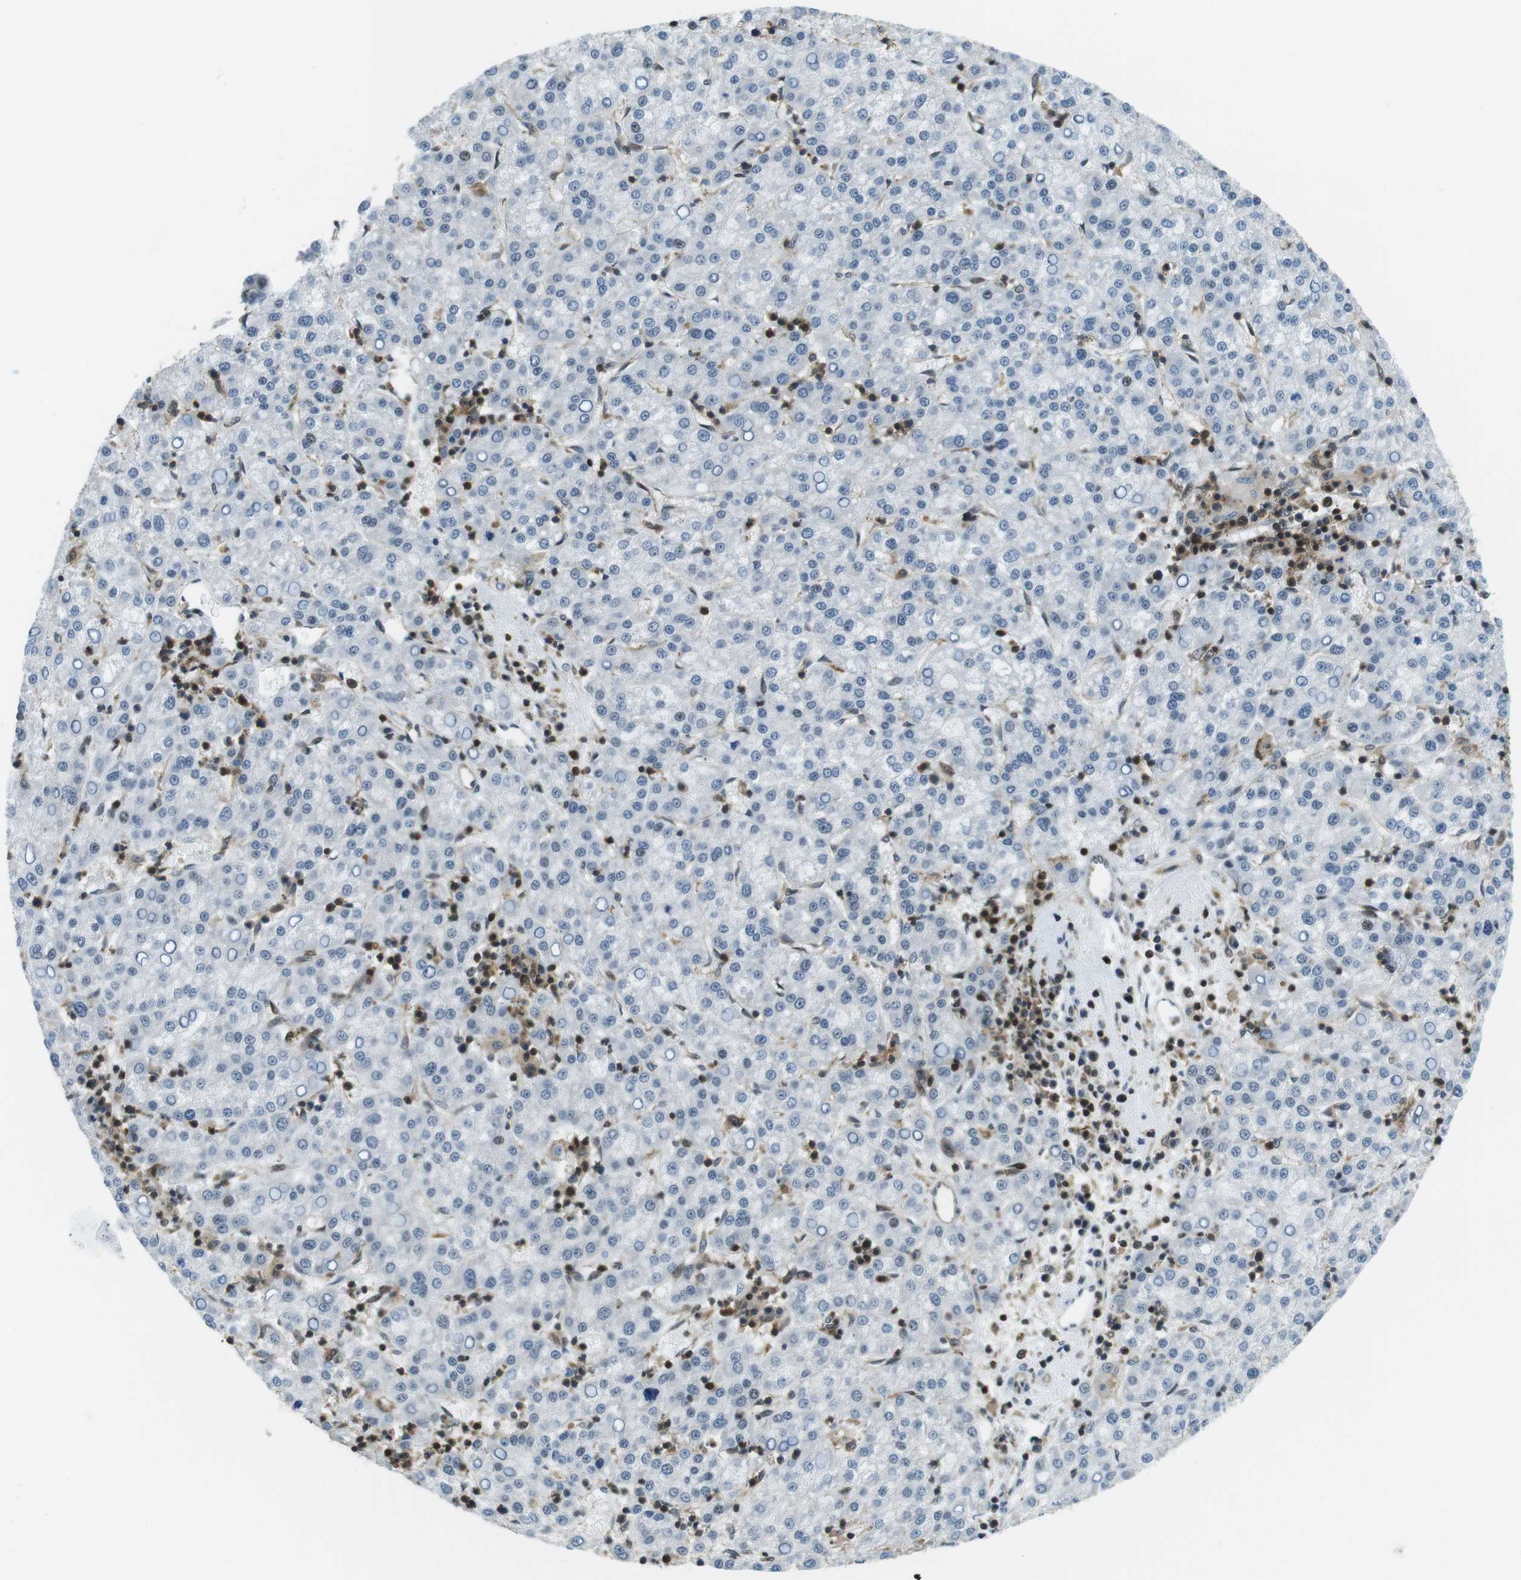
{"staining": {"intensity": "negative", "quantity": "none", "location": "none"}, "tissue": "liver cancer", "cell_type": "Tumor cells", "image_type": "cancer", "snomed": [{"axis": "morphology", "description": "Carcinoma, Hepatocellular, NOS"}, {"axis": "topography", "description": "Liver"}], "caption": "There is no significant positivity in tumor cells of liver cancer (hepatocellular carcinoma). Brightfield microscopy of immunohistochemistry (IHC) stained with DAB (3,3'-diaminobenzidine) (brown) and hematoxylin (blue), captured at high magnification.", "gene": "STK10", "patient": {"sex": "female", "age": 58}}